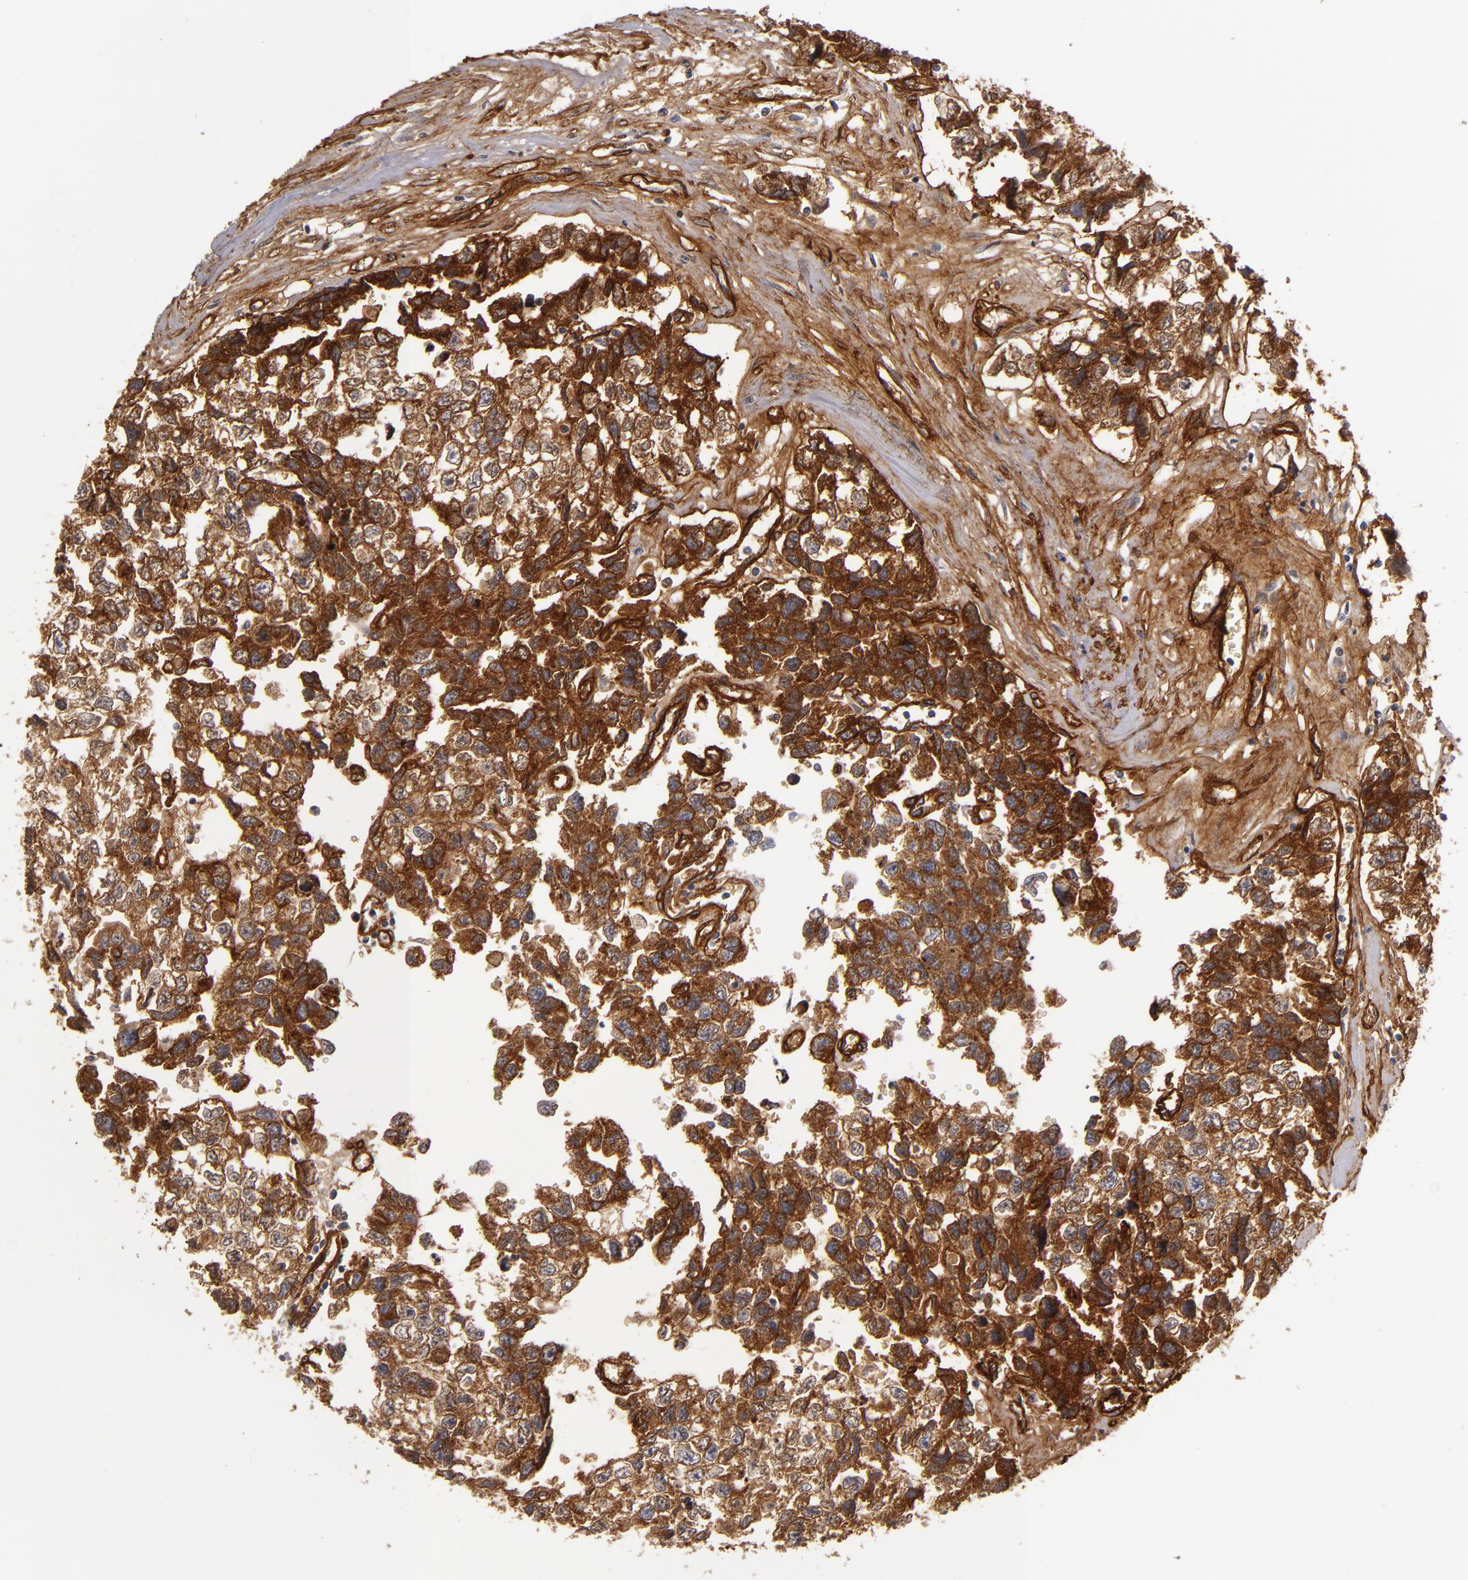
{"staining": {"intensity": "moderate", "quantity": ">75%", "location": "cytoplasmic/membranous"}, "tissue": "testis cancer", "cell_type": "Tumor cells", "image_type": "cancer", "snomed": [{"axis": "morphology", "description": "Carcinoma, Embryonal, NOS"}, {"axis": "topography", "description": "Testis"}], "caption": "This is a photomicrograph of immunohistochemistry staining of testis cancer, which shows moderate positivity in the cytoplasmic/membranous of tumor cells.", "gene": "LAMC1", "patient": {"sex": "male", "age": 31}}